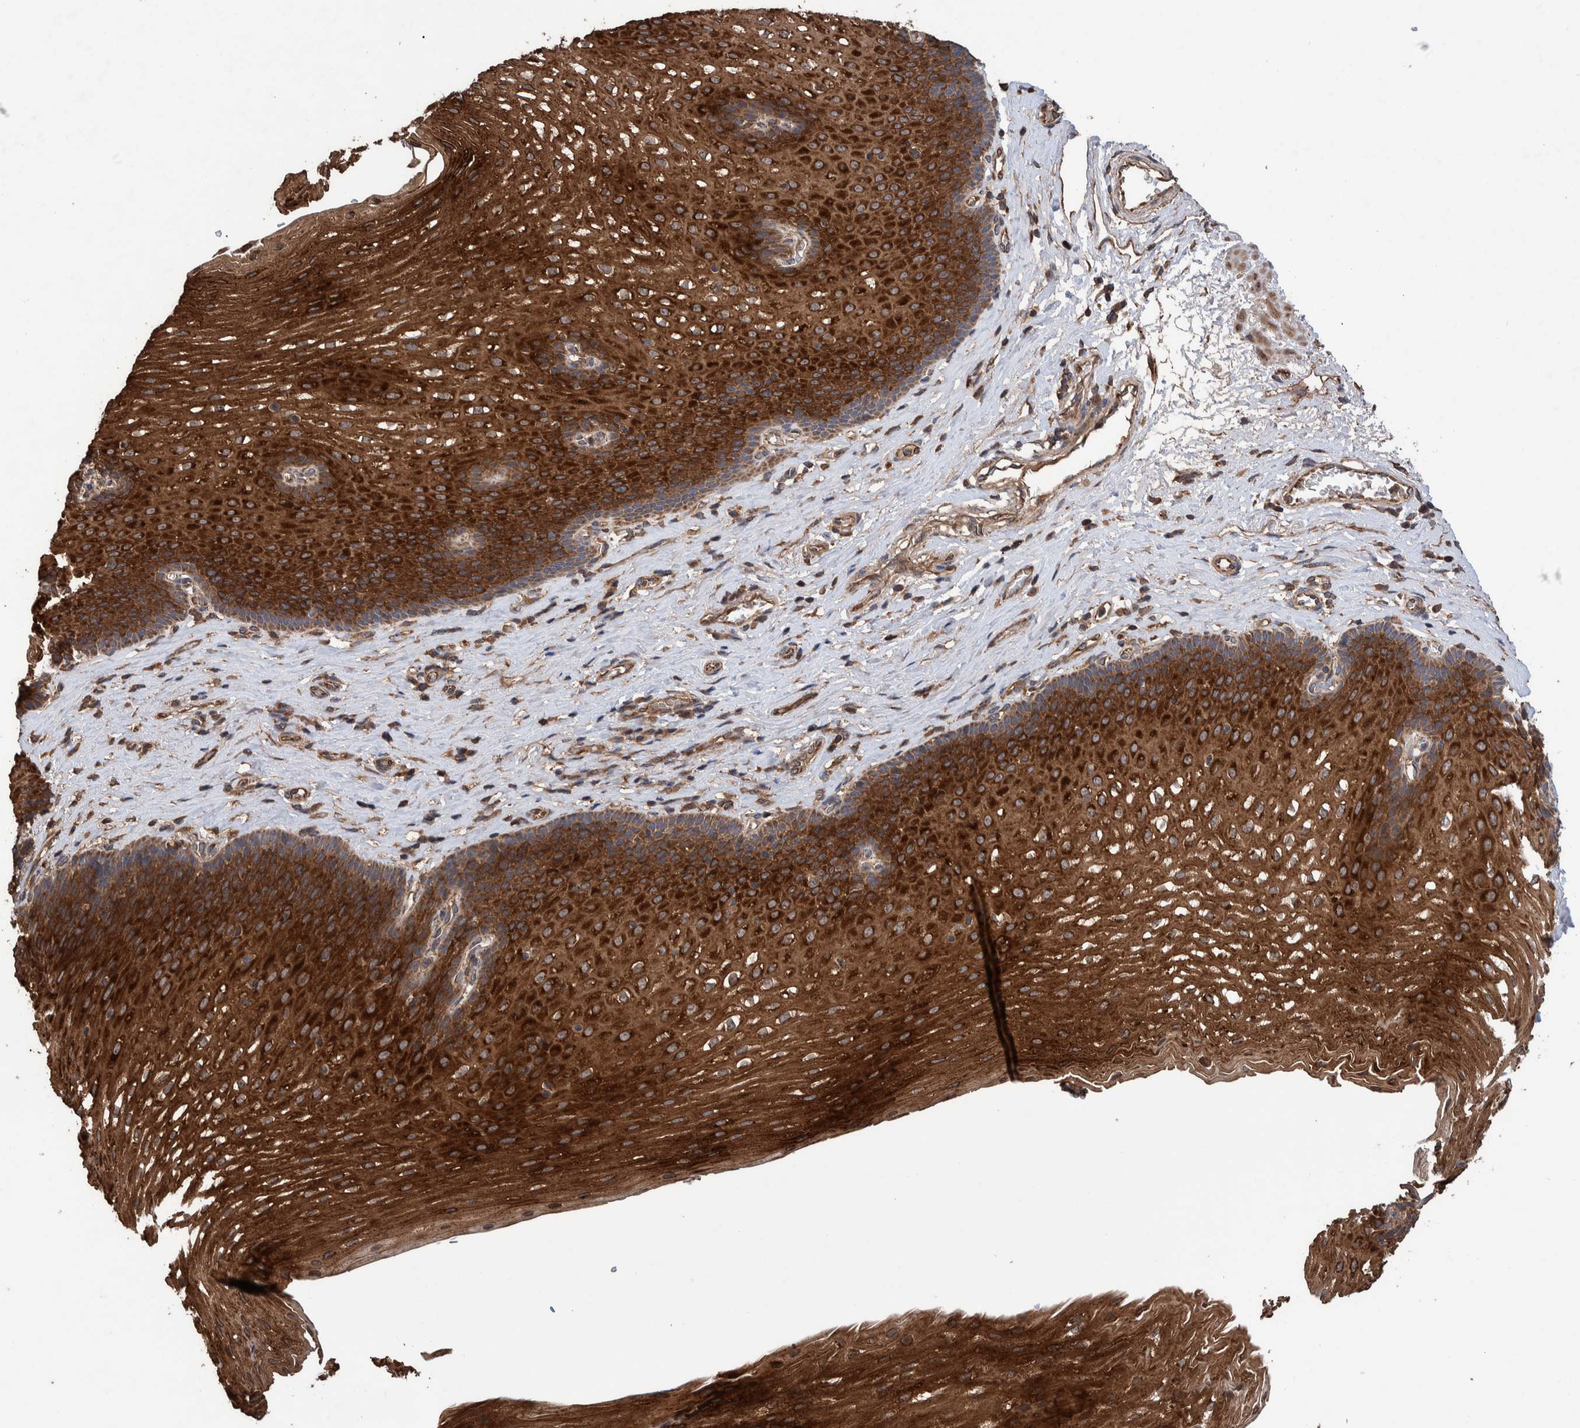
{"staining": {"intensity": "strong", "quantity": ">75%", "location": "cytoplasmic/membranous"}, "tissue": "esophagus", "cell_type": "Squamous epithelial cells", "image_type": "normal", "snomed": [{"axis": "morphology", "description": "Normal tissue, NOS"}, {"axis": "topography", "description": "Esophagus"}], "caption": "A photomicrograph of esophagus stained for a protein shows strong cytoplasmic/membranous brown staining in squamous epithelial cells. (DAB (3,3'-diaminobenzidine) IHC with brightfield microscopy, high magnification).", "gene": "ENSG00000251537", "patient": {"sex": "male", "age": 48}}